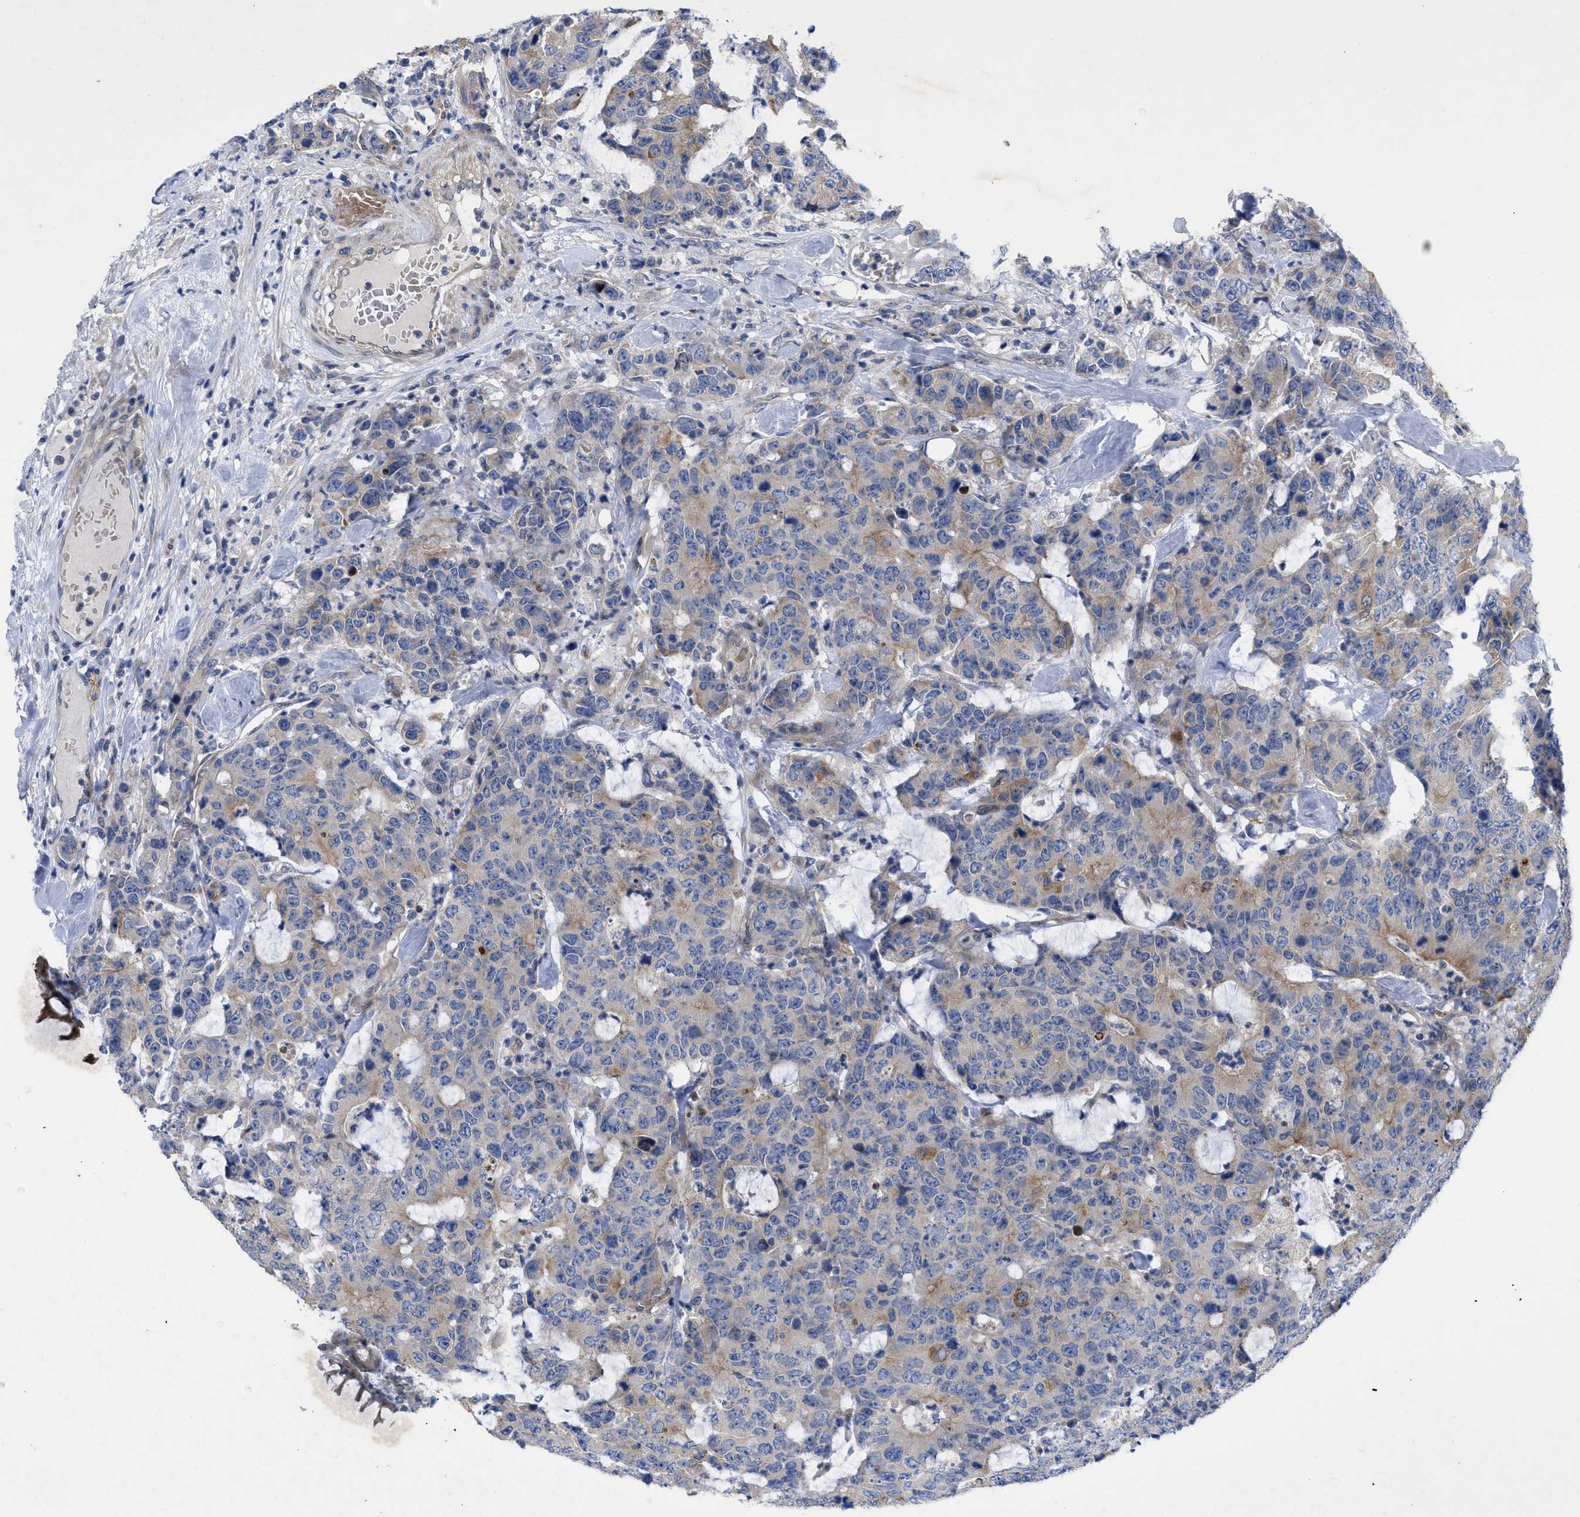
{"staining": {"intensity": "weak", "quantity": "25%-75%", "location": "cytoplasmic/membranous"}, "tissue": "colorectal cancer", "cell_type": "Tumor cells", "image_type": "cancer", "snomed": [{"axis": "morphology", "description": "Adenocarcinoma, NOS"}, {"axis": "topography", "description": "Colon"}], "caption": "Tumor cells exhibit low levels of weak cytoplasmic/membranous positivity in approximately 25%-75% of cells in human colorectal cancer.", "gene": "NDEL1", "patient": {"sex": "female", "age": 86}}